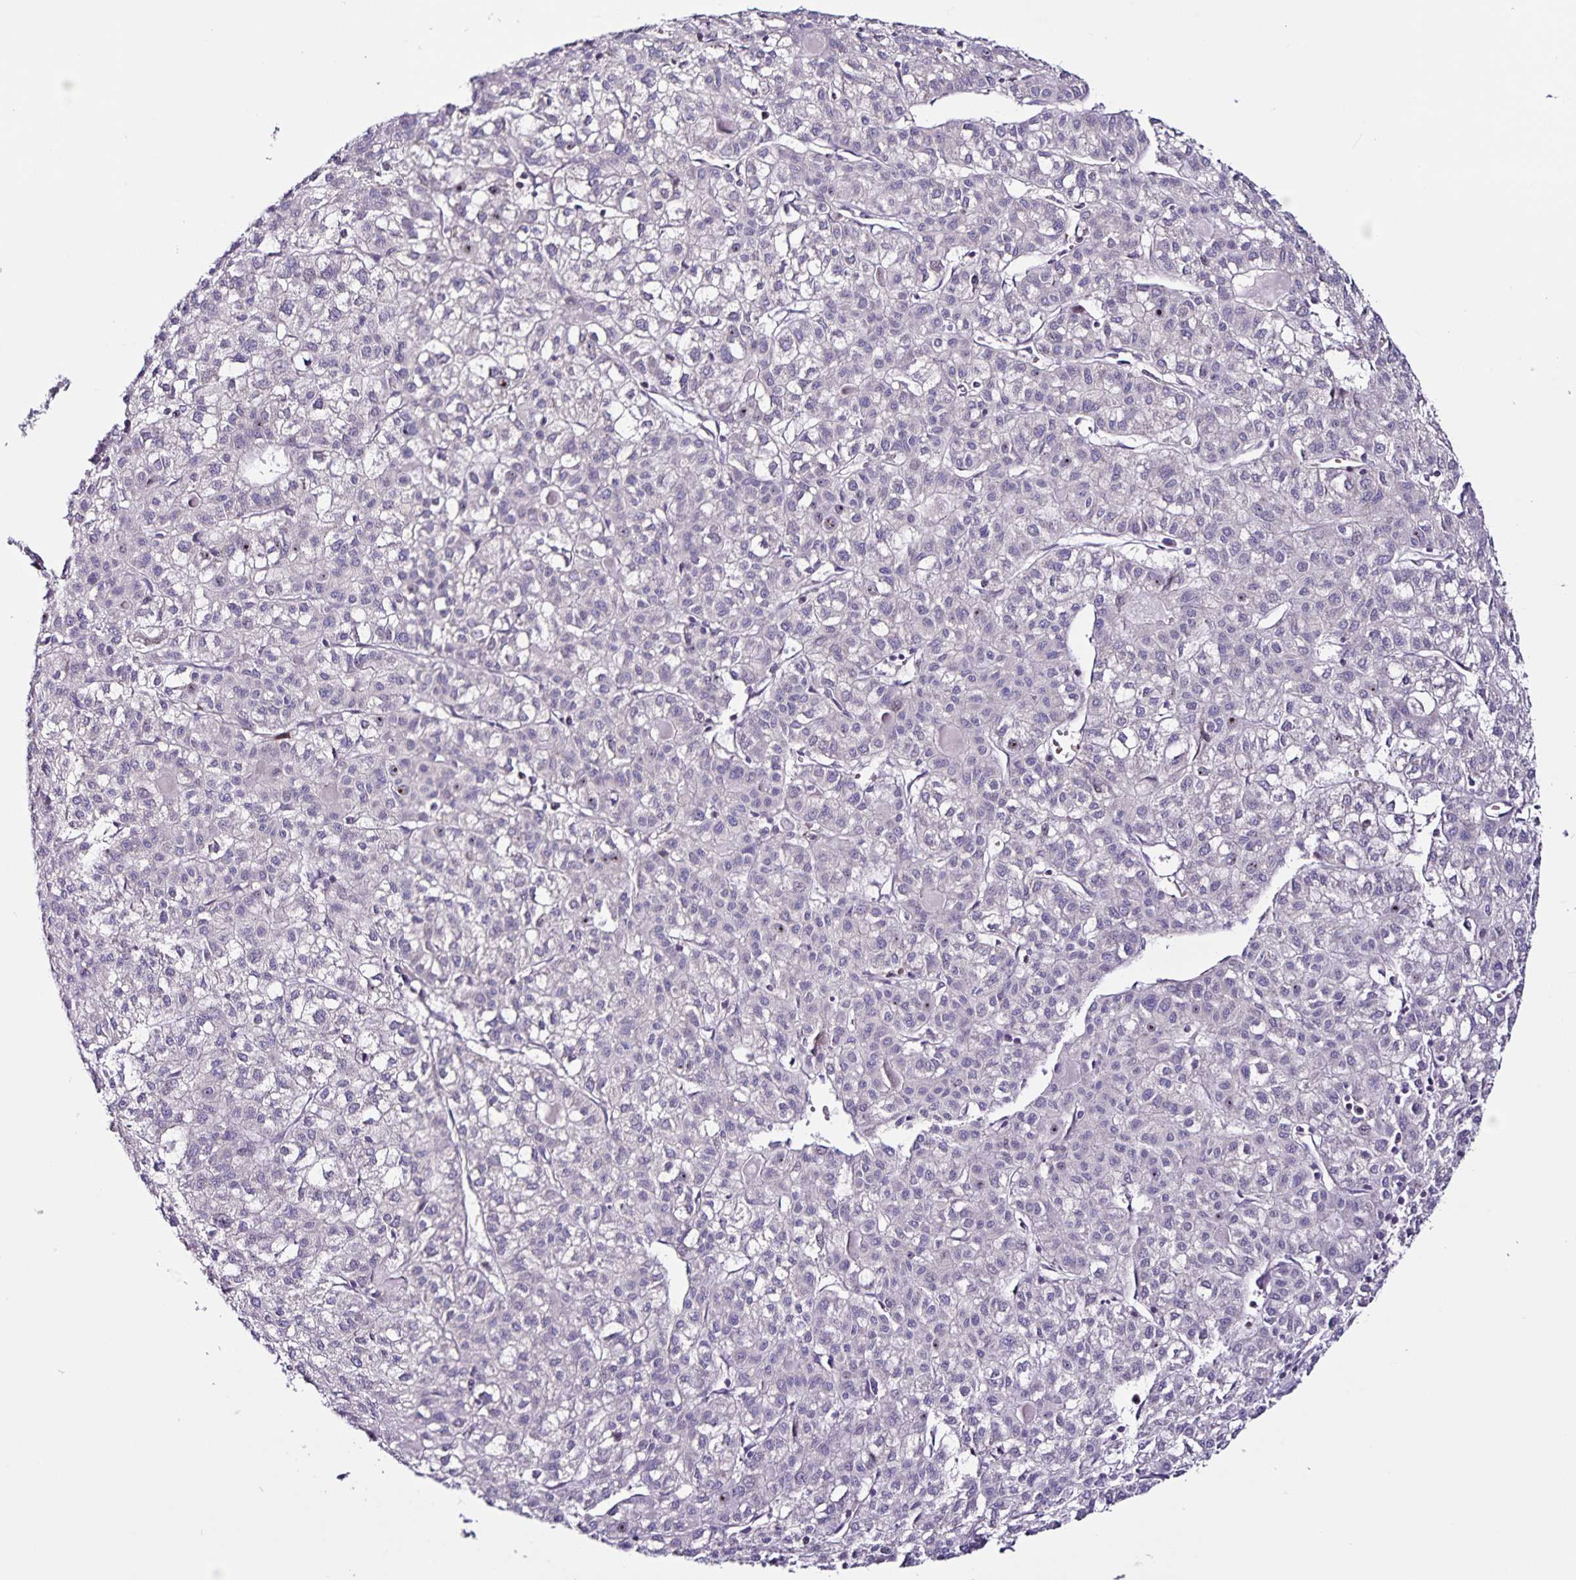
{"staining": {"intensity": "negative", "quantity": "none", "location": "none"}, "tissue": "liver cancer", "cell_type": "Tumor cells", "image_type": "cancer", "snomed": [{"axis": "morphology", "description": "Carcinoma, Hepatocellular, NOS"}, {"axis": "topography", "description": "Liver"}], "caption": "Immunohistochemistry image of neoplastic tissue: liver cancer stained with DAB (3,3'-diaminobenzidine) exhibits no significant protein staining in tumor cells. The staining was performed using DAB (3,3'-diaminobenzidine) to visualize the protein expression in brown, while the nuclei were stained in blue with hematoxylin (Magnification: 20x).", "gene": "RNFT2", "patient": {"sex": "female", "age": 43}}